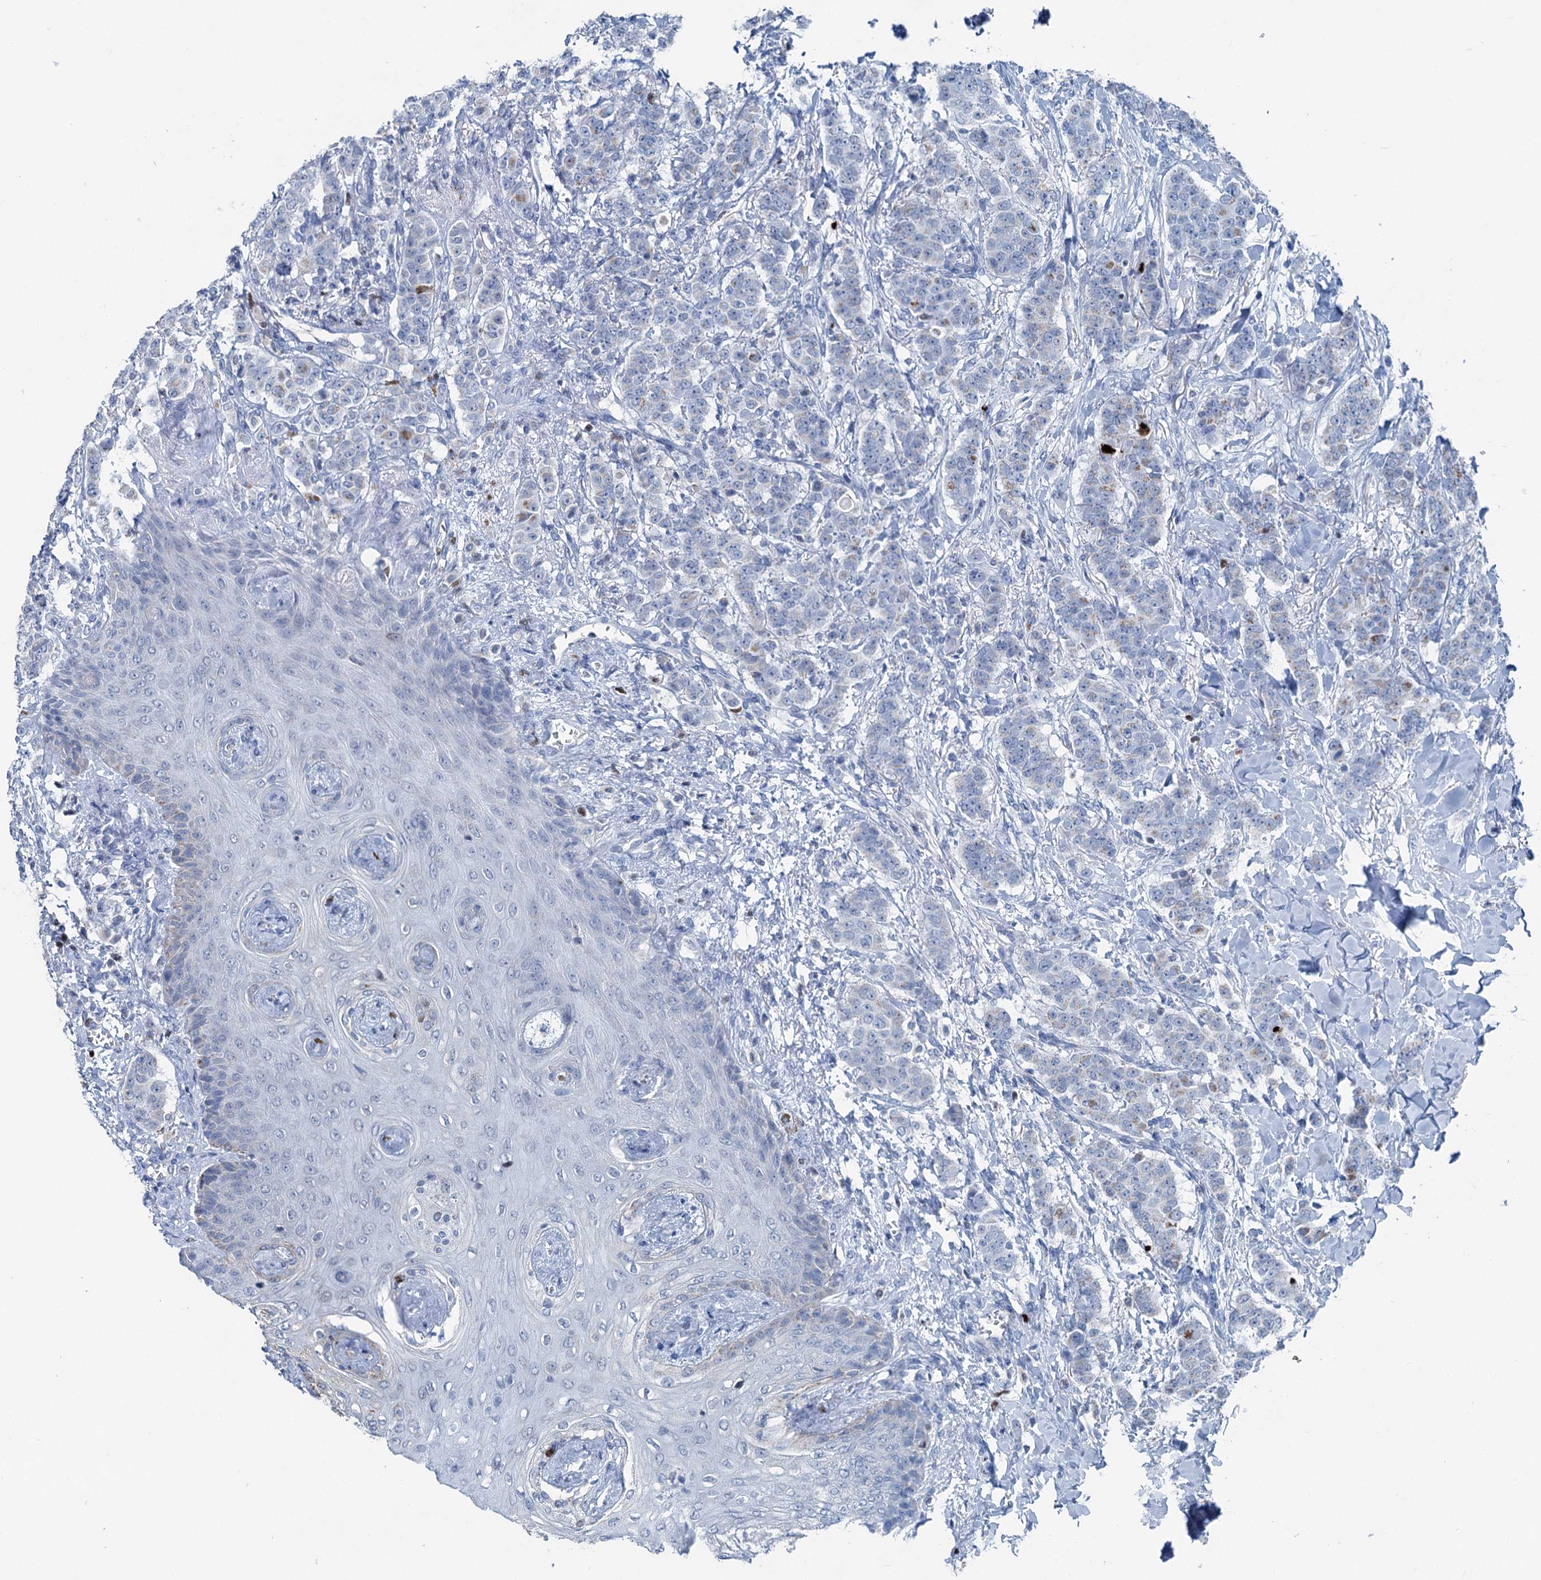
{"staining": {"intensity": "negative", "quantity": "none", "location": "none"}, "tissue": "breast cancer", "cell_type": "Tumor cells", "image_type": "cancer", "snomed": [{"axis": "morphology", "description": "Duct carcinoma"}, {"axis": "topography", "description": "Breast"}], "caption": "Immunohistochemistry (IHC) histopathology image of neoplastic tissue: breast cancer (infiltrating ductal carcinoma) stained with DAB (3,3'-diaminobenzidine) demonstrates no significant protein expression in tumor cells.", "gene": "ELP4", "patient": {"sex": "female", "age": 40}}